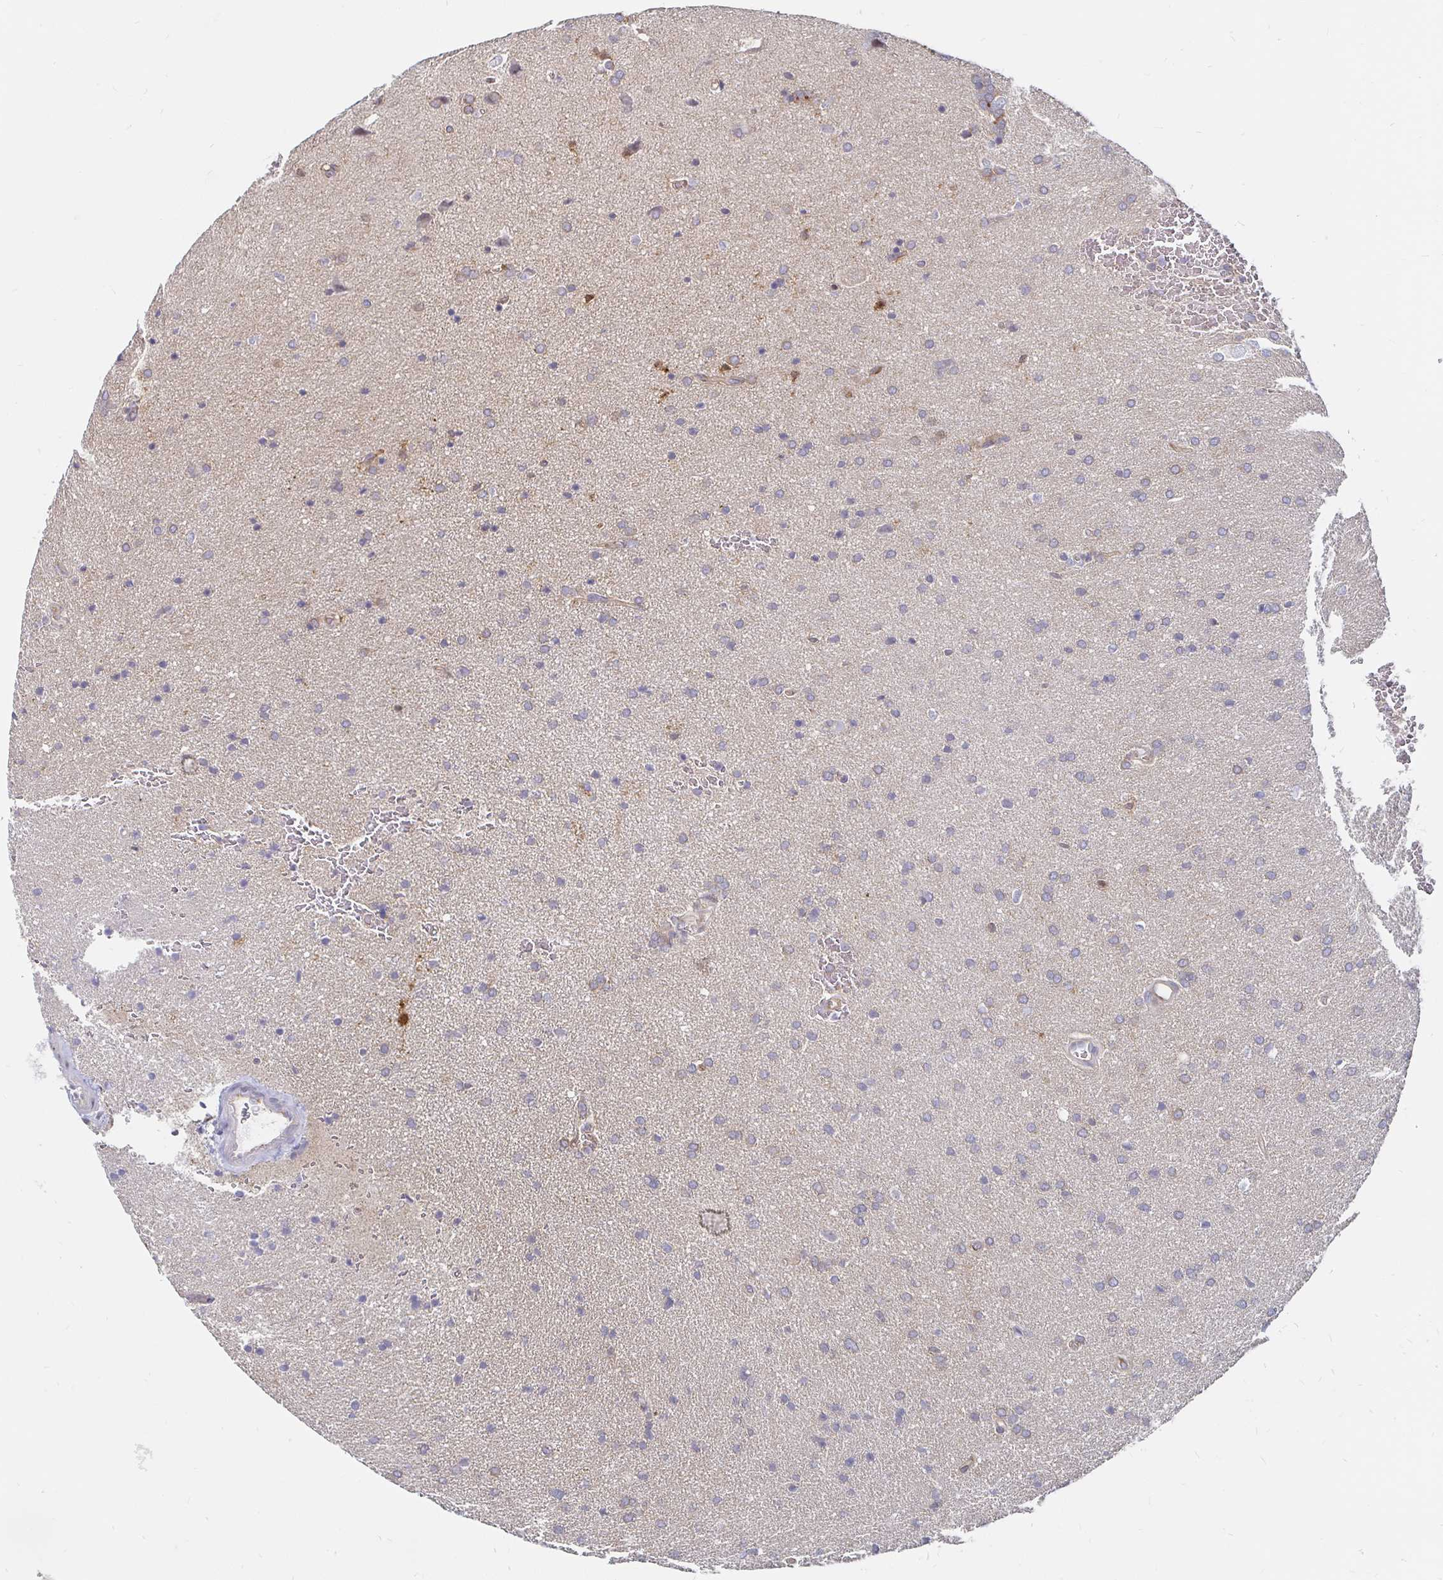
{"staining": {"intensity": "negative", "quantity": "none", "location": "none"}, "tissue": "glioma", "cell_type": "Tumor cells", "image_type": "cancer", "snomed": [{"axis": "morphology", "description": "Glioma, malignant, Low grade"}, {"axis": "topography", "description": "Brain"}], "caption": "Immunohistochemistry of glioma demonstrates no staining in tumor cells.", "gene": "CCDC85A", "patient": {"sex": "female", "age": 34}}